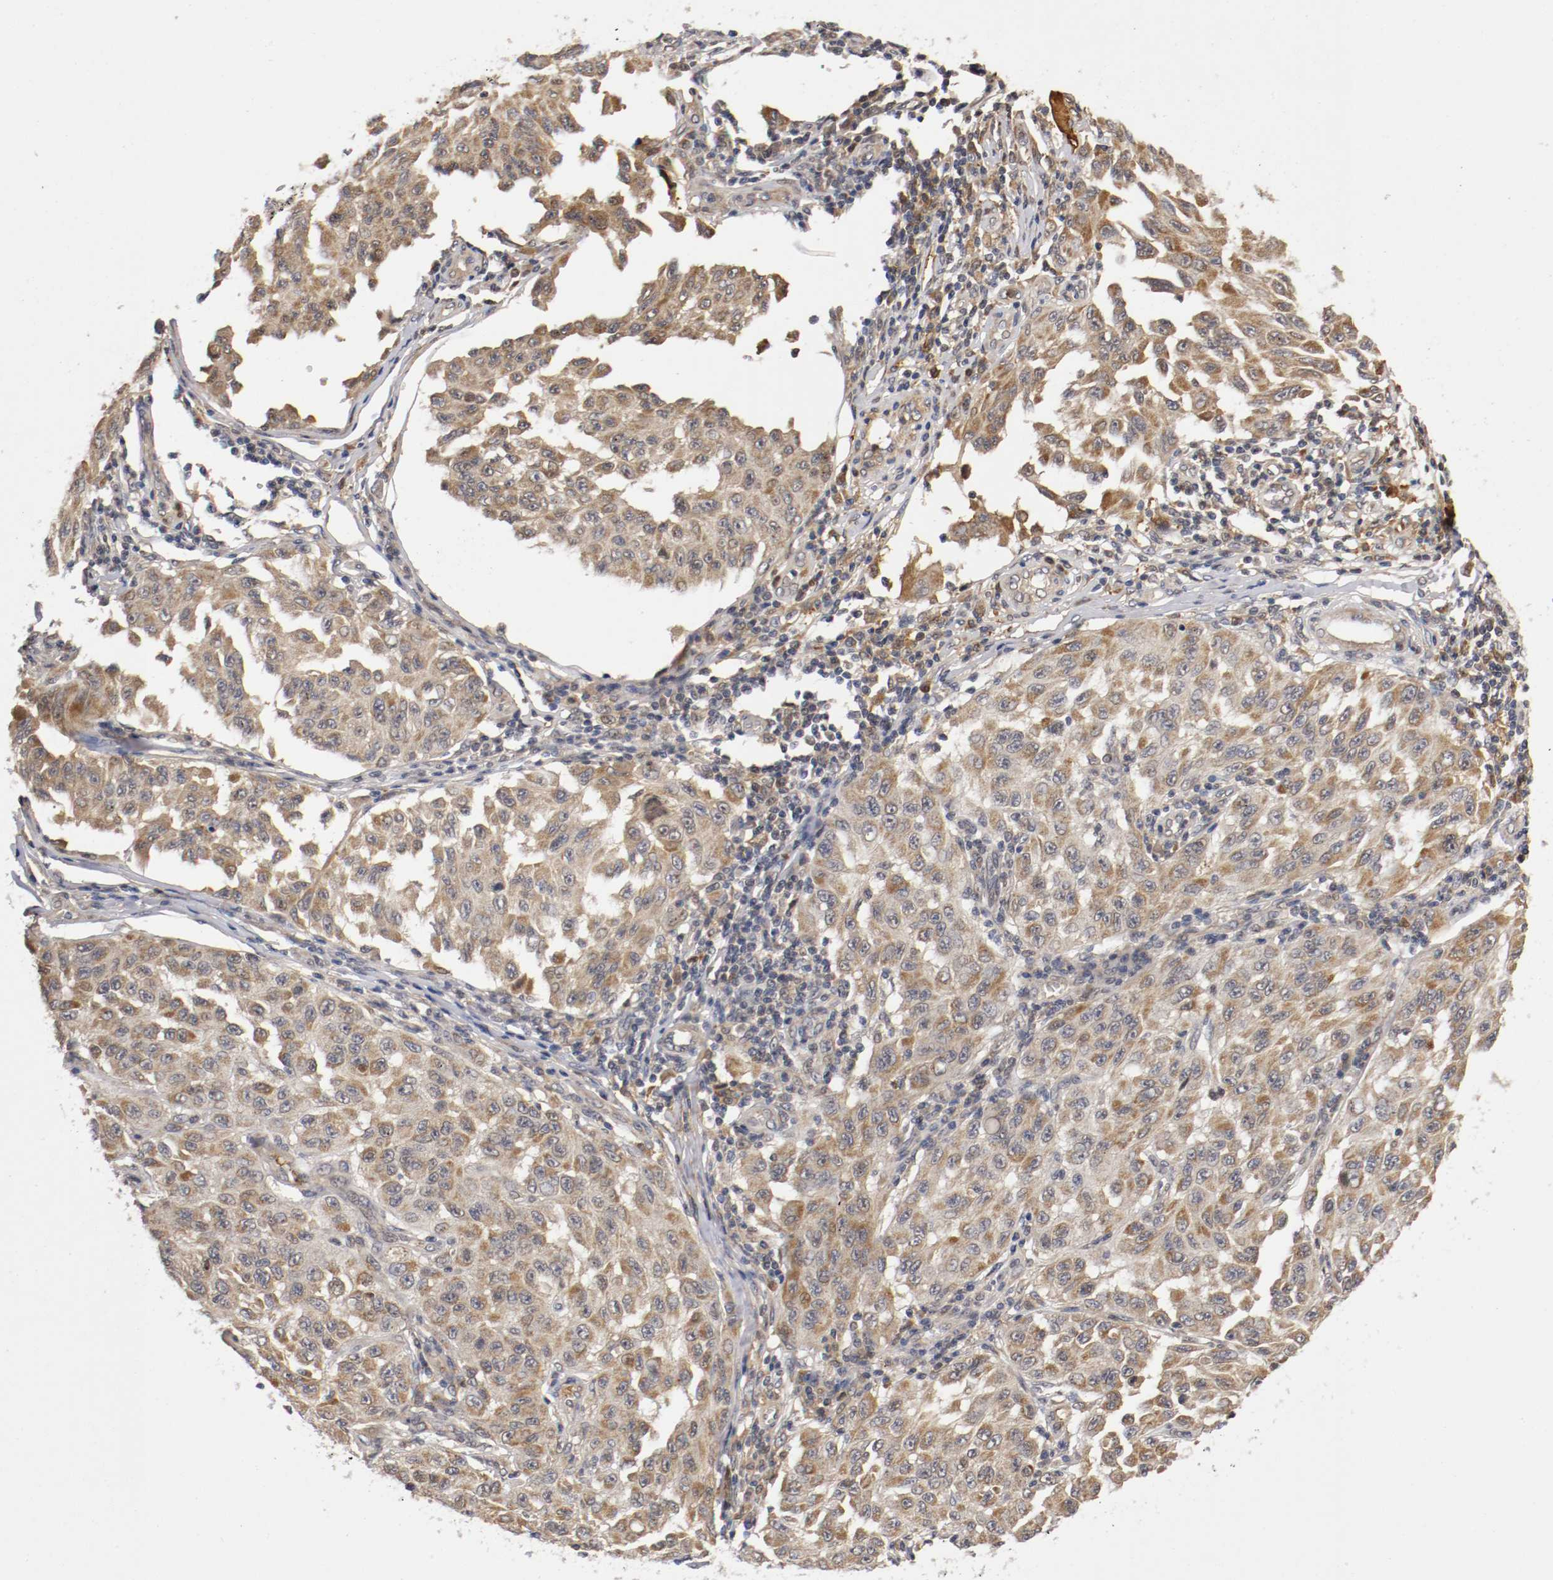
{"staining": {"intensity": "moderate", "quantity": ">75%", "location": "cytoplasmic/membranous"}, "tissue": "melanoma", "cell_type": "Tumor cells", "image_type": "cancer", "snomed": [{"axis": "morphology", "description": "Malignant melanoma, NOS"}, {"axis": "topography", "description": "Skin"}], "caption": "Moderate cytoplasmic/membranous protein staining is present in approximately >75% of tumor cells in malignant melanoma.", "gene": "TNFRSF1B", "patient": {"sex": "male", "age": 30}}